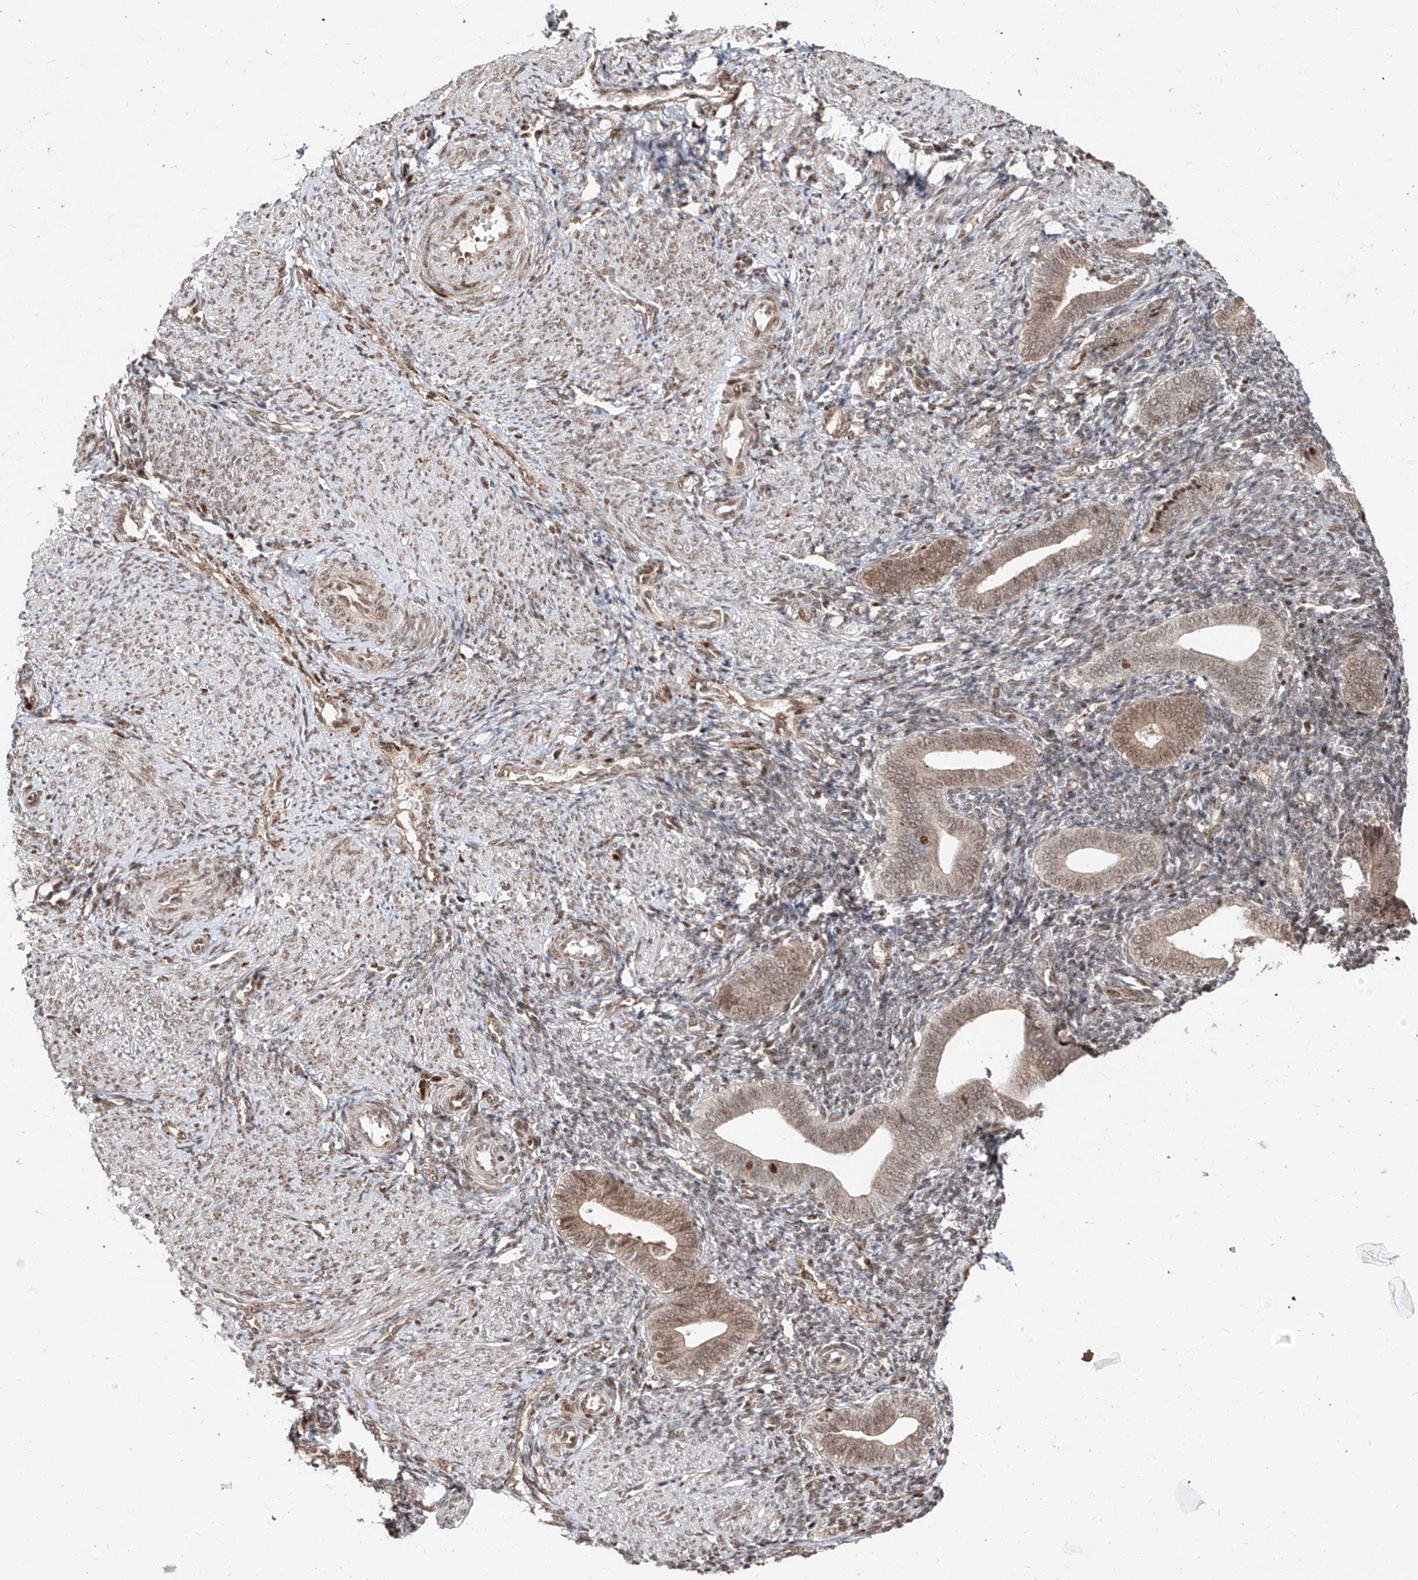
{"staining": {"intensity": "moderate", "quantity": ">75%", "location": "nuclear"}, "tissue": "endometrium", "cell_type": "Cells in endometrial stroma", "image_type": "normal", "snomed": [{"axis": "morphology", "description": "Normal tissue, NOS"}, {"axis": "topography", "description": "Uterus"}, {"axis": "topography", "description": "Endometrium"}], "caption": "High-magnification brightfield microscopy of normal endometrium stained with DAB (3,3'-diaminobenzidine) (brown) and counterstained with hematoxylin (blue). cells in endometrial stroma exhibit moderate nuclear staining is seen in about>75% of cells. Immunohistochemistry stains the protein of interest in brown and the nuclei are stained blue.", "gene": "ZNF710", "patient": {"sex": "female", "age": 33}}